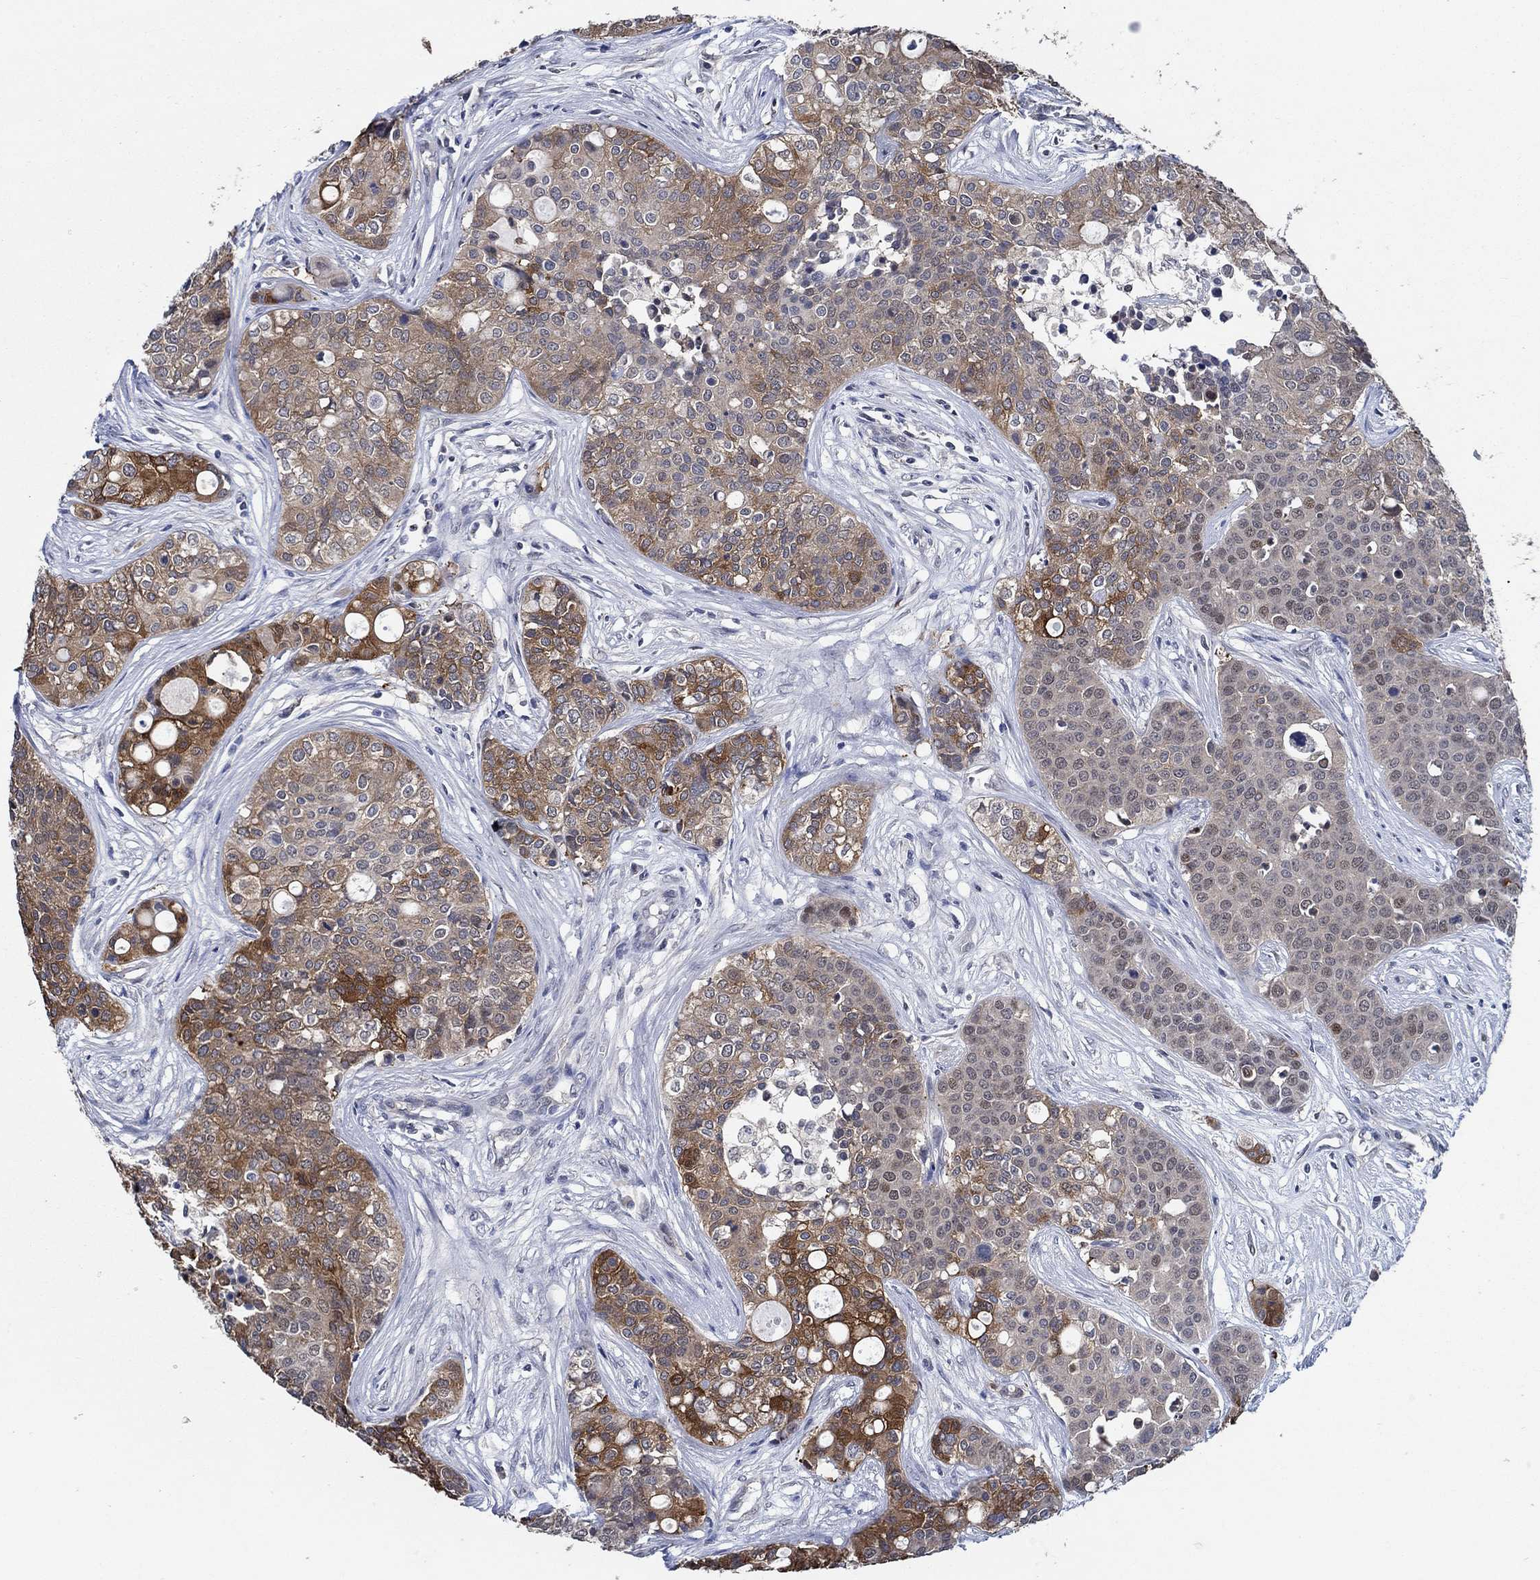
{"staining": {"intensity": "strong", "quantity": "<25%", "location": "cytoplasmic/membranous"}, "tissue": "carcinoid", "cell_type": "Tumor cells", "image_type": "cancer", "snomed": [{"axis": "morphology", "description": "Carcinoid, malignant, NOS"}, {"axis": "topography", "description": "Colon"}], "caption": "An immunohistochemistry (IHC) image of neoplastic tissue is shown. Protein staining in brown shows strong cytoplasmic/membranous positivity in carcinoid (malignant) within tumor cells.", "gene": "DACT1", "patient": {"sex": "male", "age": 81}}